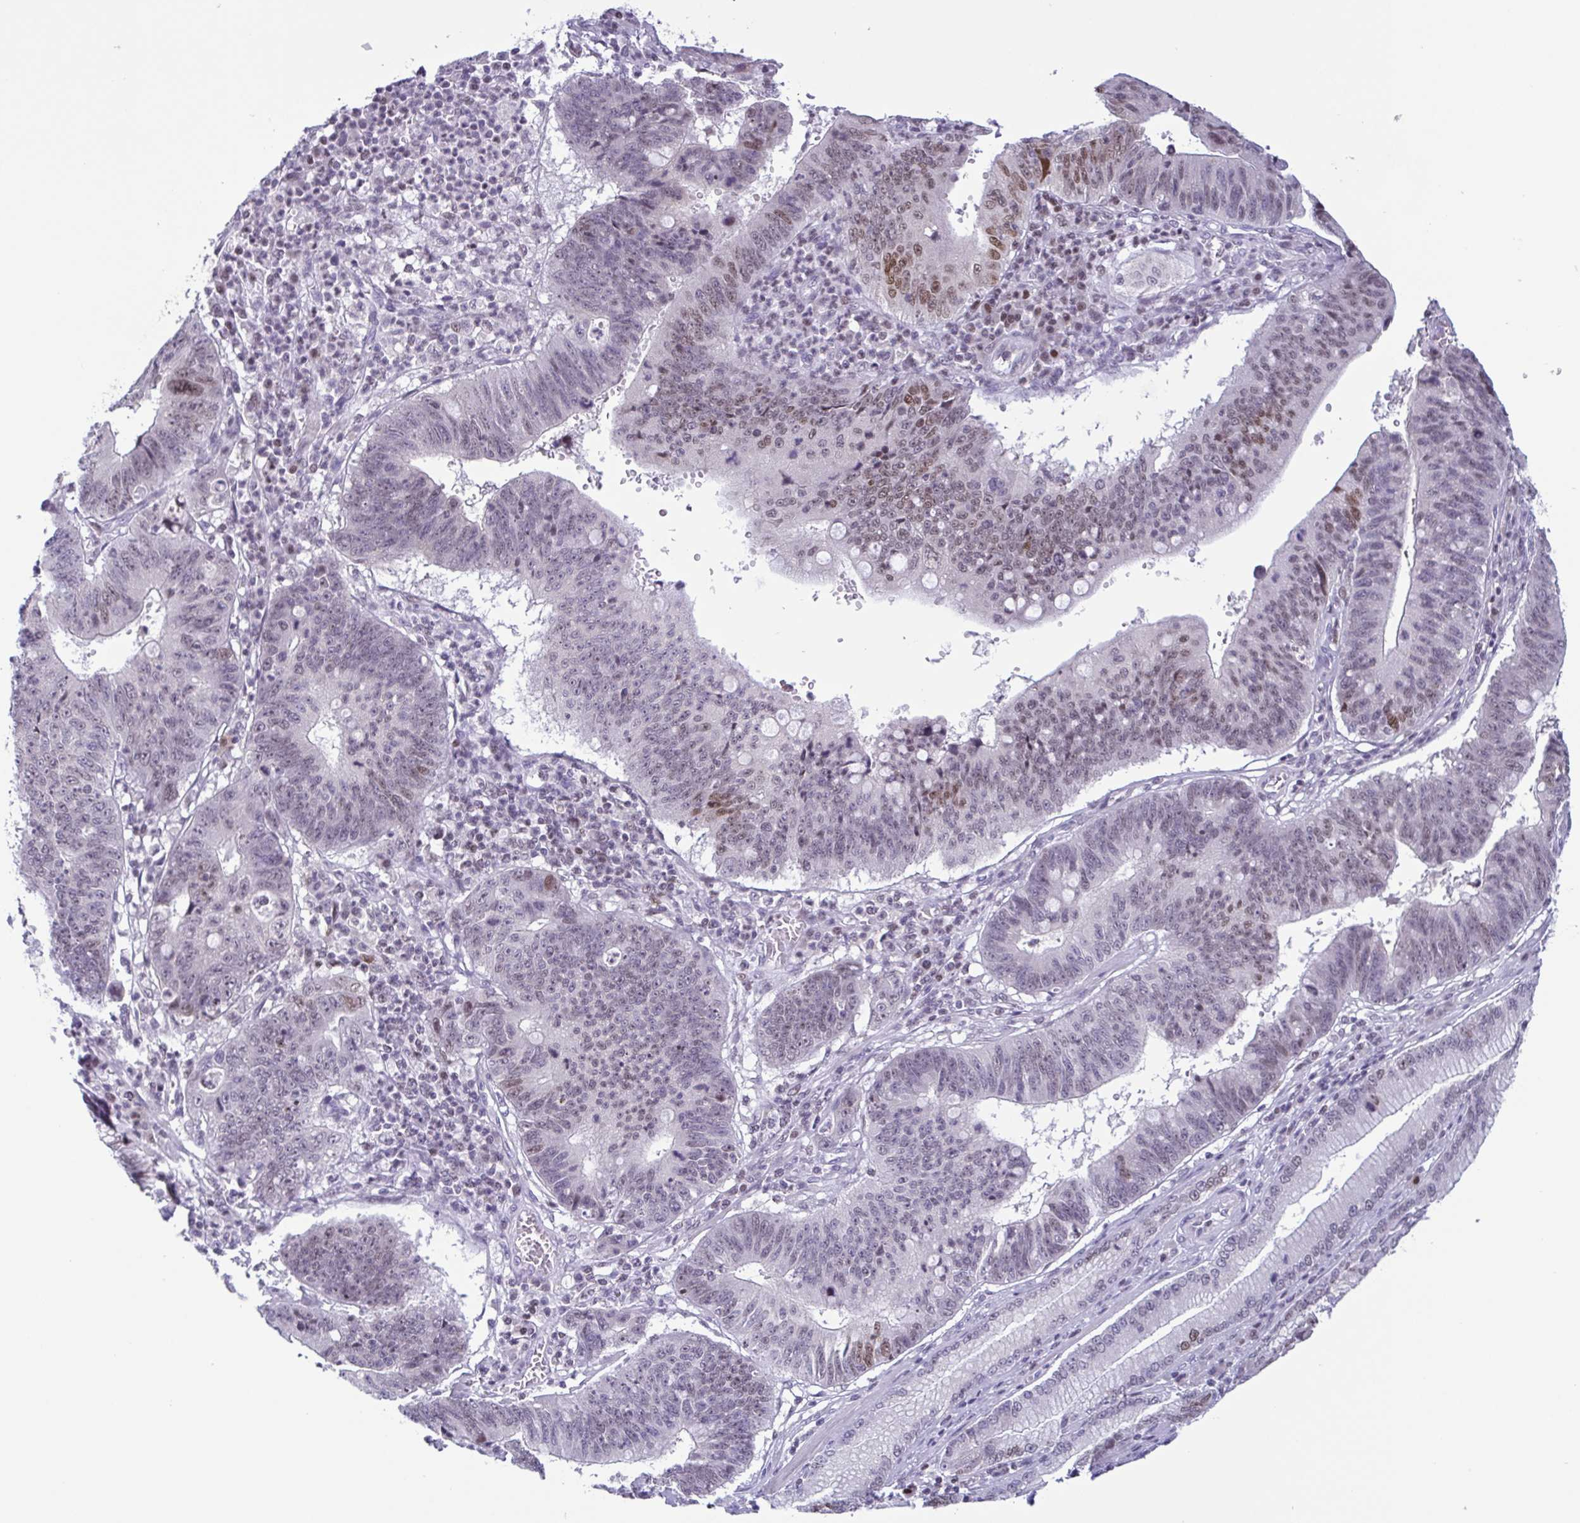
{"staining": {"intensity": "moderate", "quantity": "<25%", "location": "nuclear"}, "tissue": "stomach cancer", "cell_type": "Tumor cells", "image_type": "cancer", "snomed": [{"axis": "morphology", "description": "Adenocarcinoma, NOS"}, {"axis": "topography", "description": "Stomach"}], "caption": "Moderate nuclear protein positivity is appreciated in about <25% of tumor cells in stomach adenocarcinoma. Nuclei are stained in blue.", "gene": "IRF1", "patient": {"sex": "male", "age": 59}}